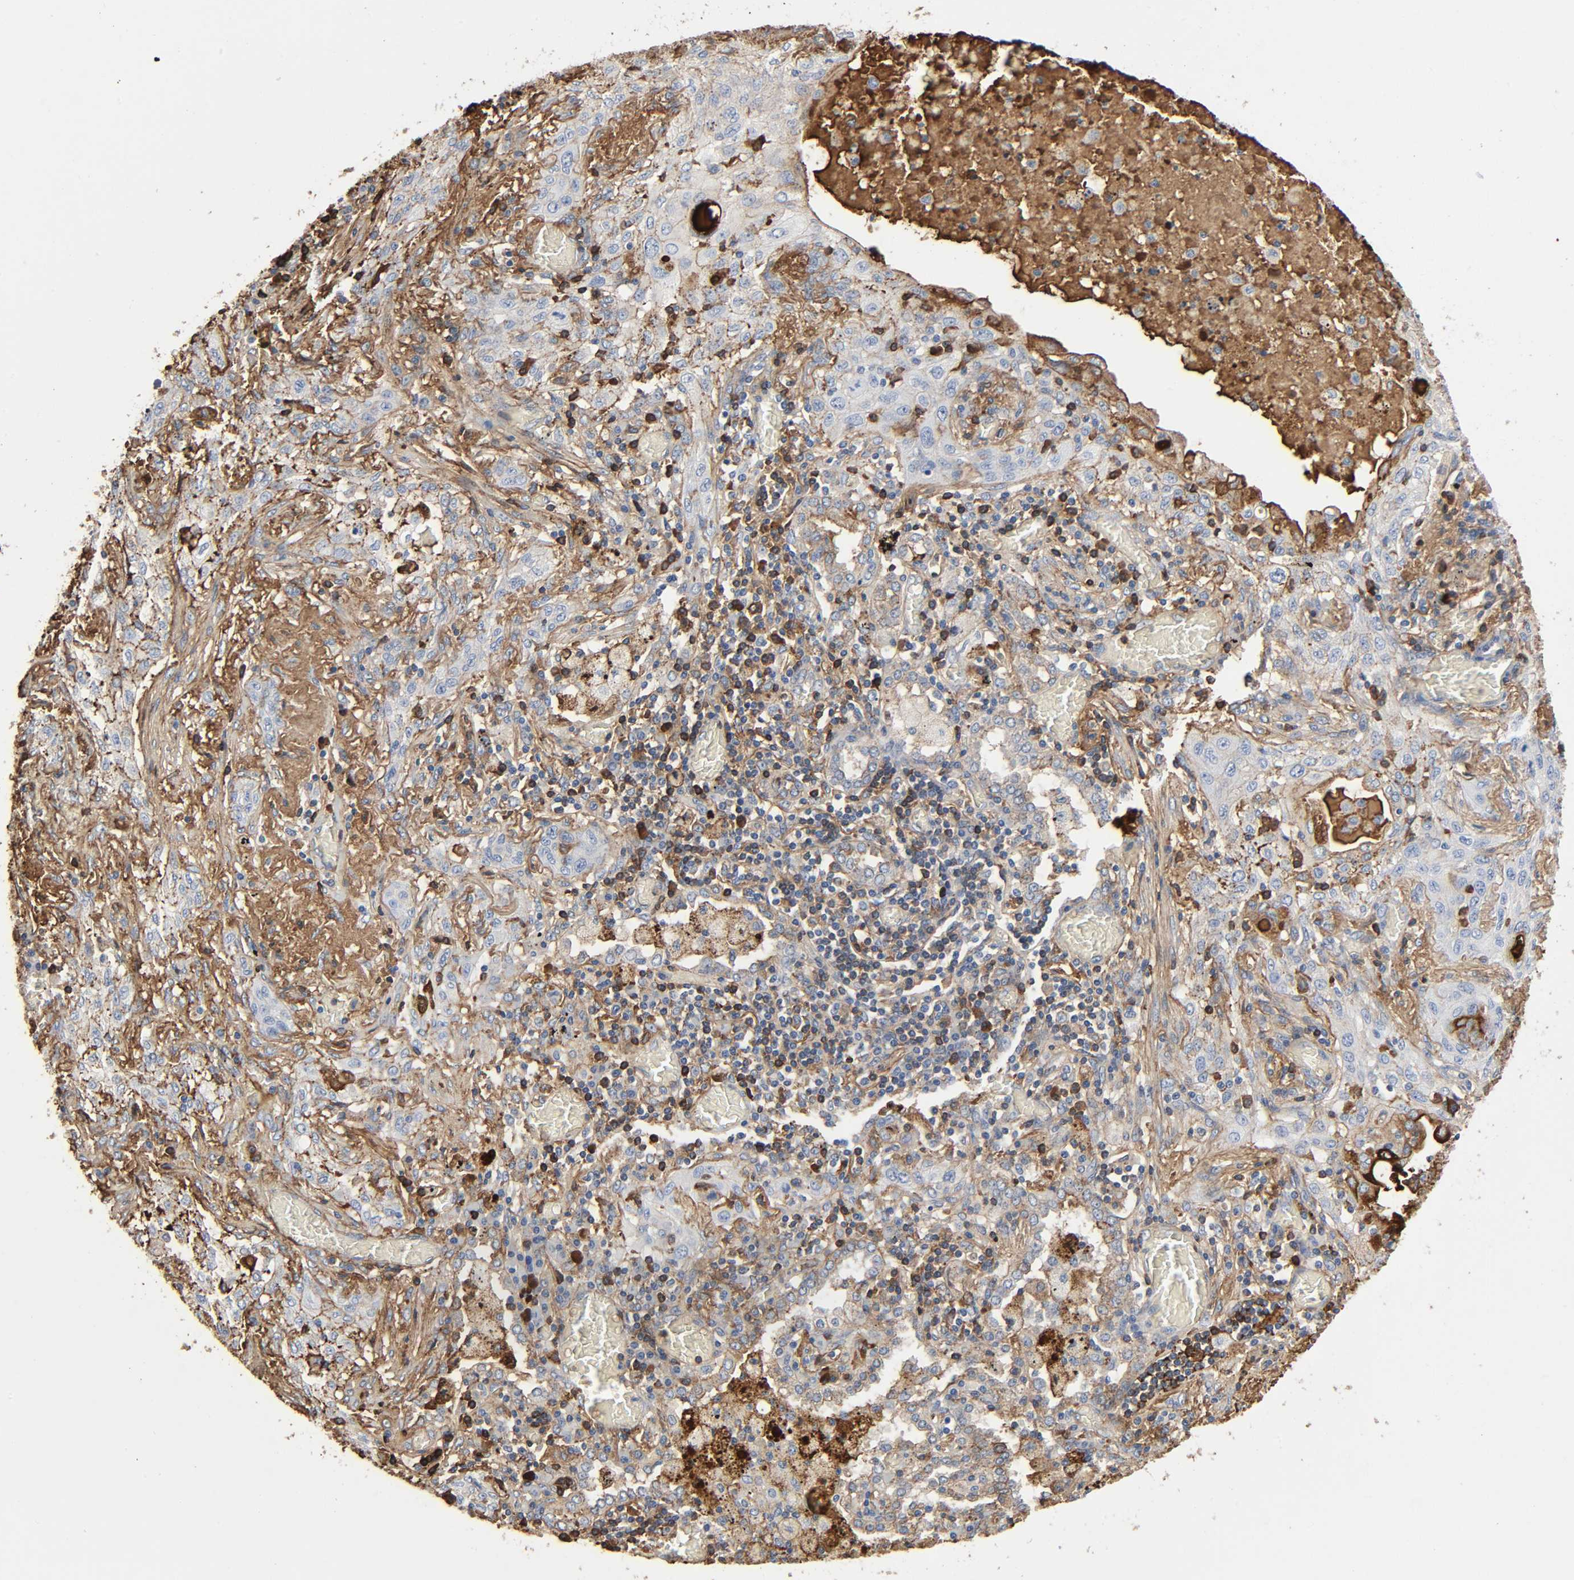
{"staining": {"intensity": "weak", "quantity": "25%-75%", "location": "cytoplasmic/membranous"}, "tissue": "lung cancer", "cell_type": "Tumor cells", "image_type": "cancer", "snomed": [{"axis": "morphology", "description": "Squamous cell carcinoma, NOS"}, {"axis": "topography", "description": "Lung"}], "caption": "A brown stain highlights weak cytoplasmic/membranous expression of a protein in squamous cell carcinoma (lung) tumor cells.", "gene": "C3", "patient": {"sex": "female", "age": 47}}